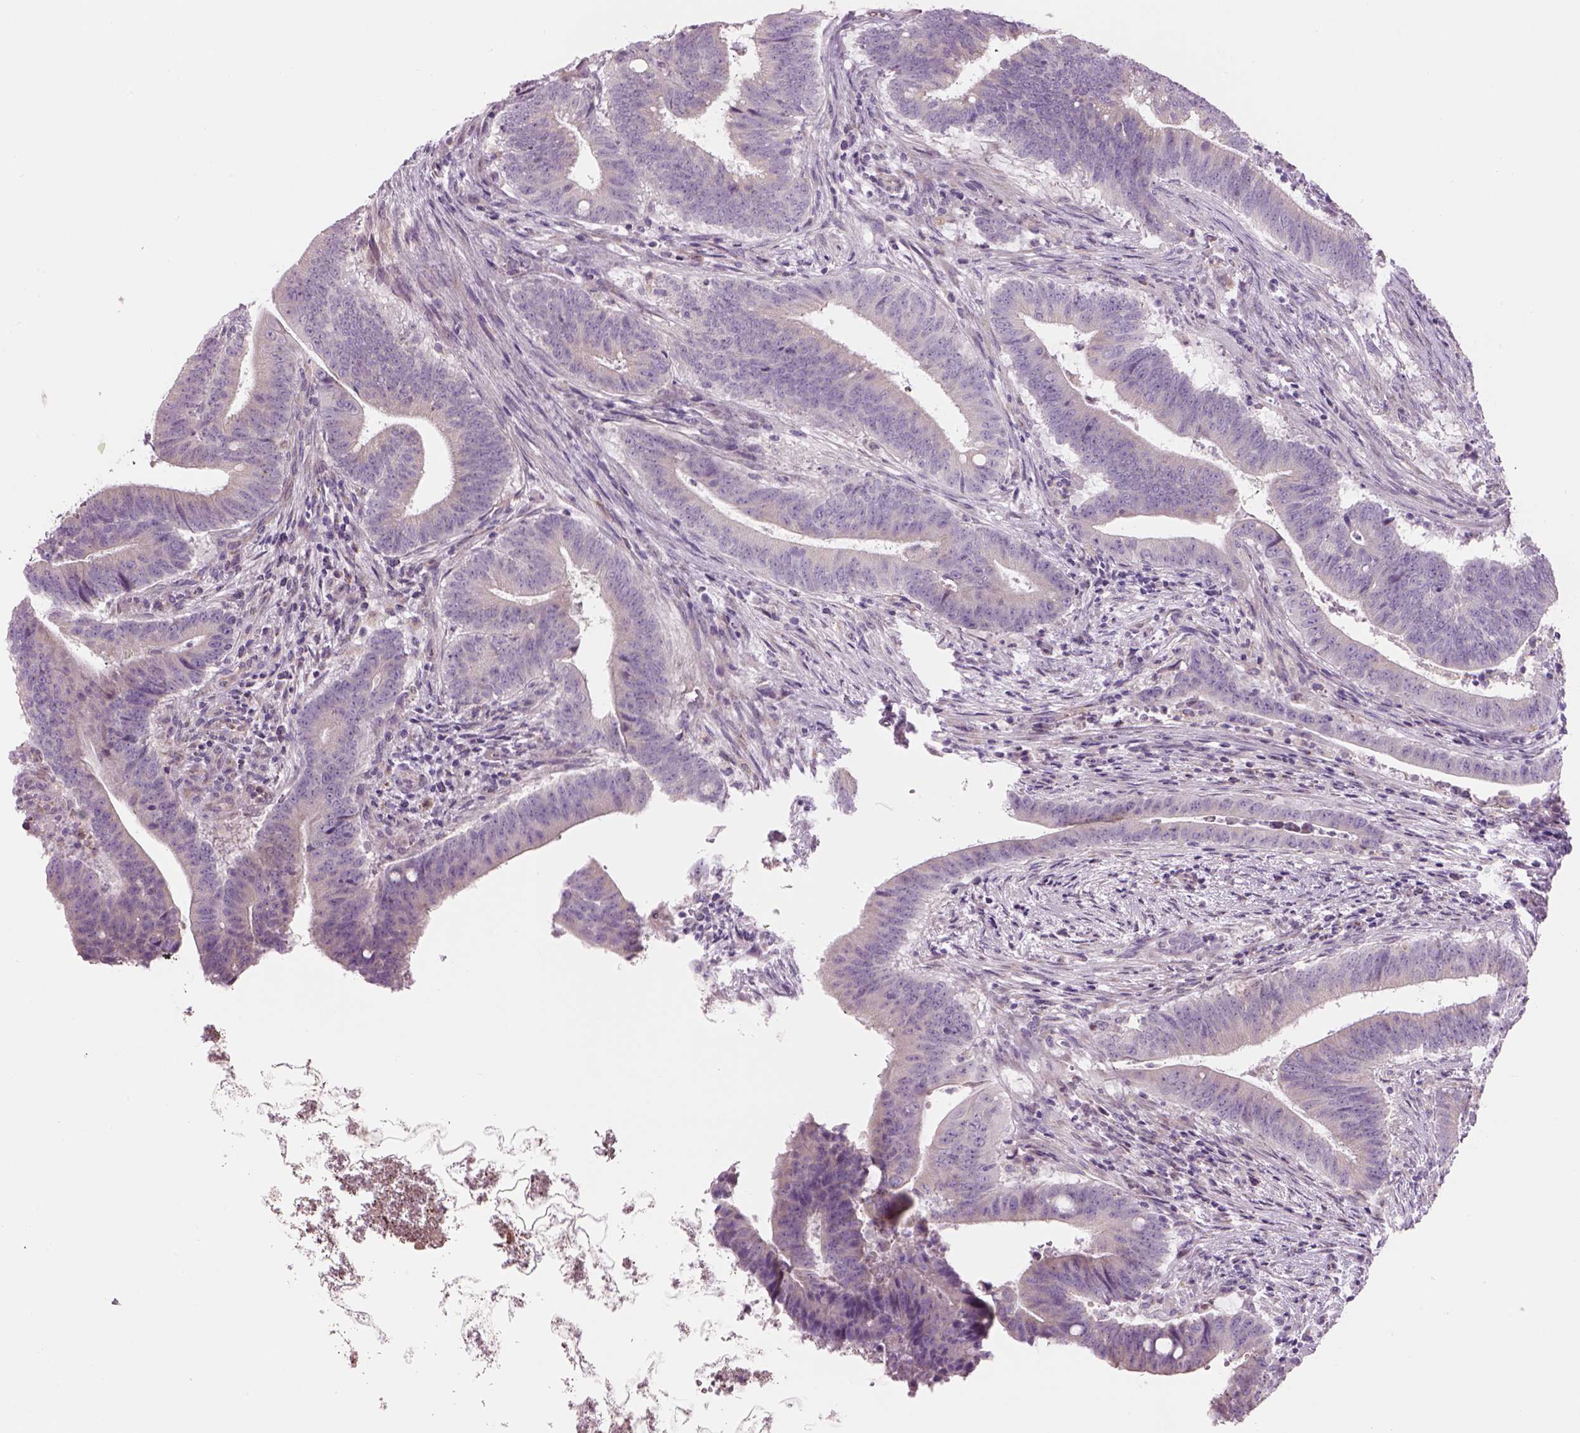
{"staining": {"intensity": "weak", "quantity": "<25%", "location": "cytoplasmic/membranous"}, "tissue": "colorectal cancer", "cell_type": "Tumor cells", "image_type": "cancer", "snomed": [{"axis": "morphology", "description": "Adenocarcinoma, NOS"}, {"axis": "topography", "description": "Colon"}], "caption": "Micrograph shows no significant protein expression in tumor cells of colorectal cancer.", "gene": "IFT52", "patient": {"sex": "female", "age": 43}}